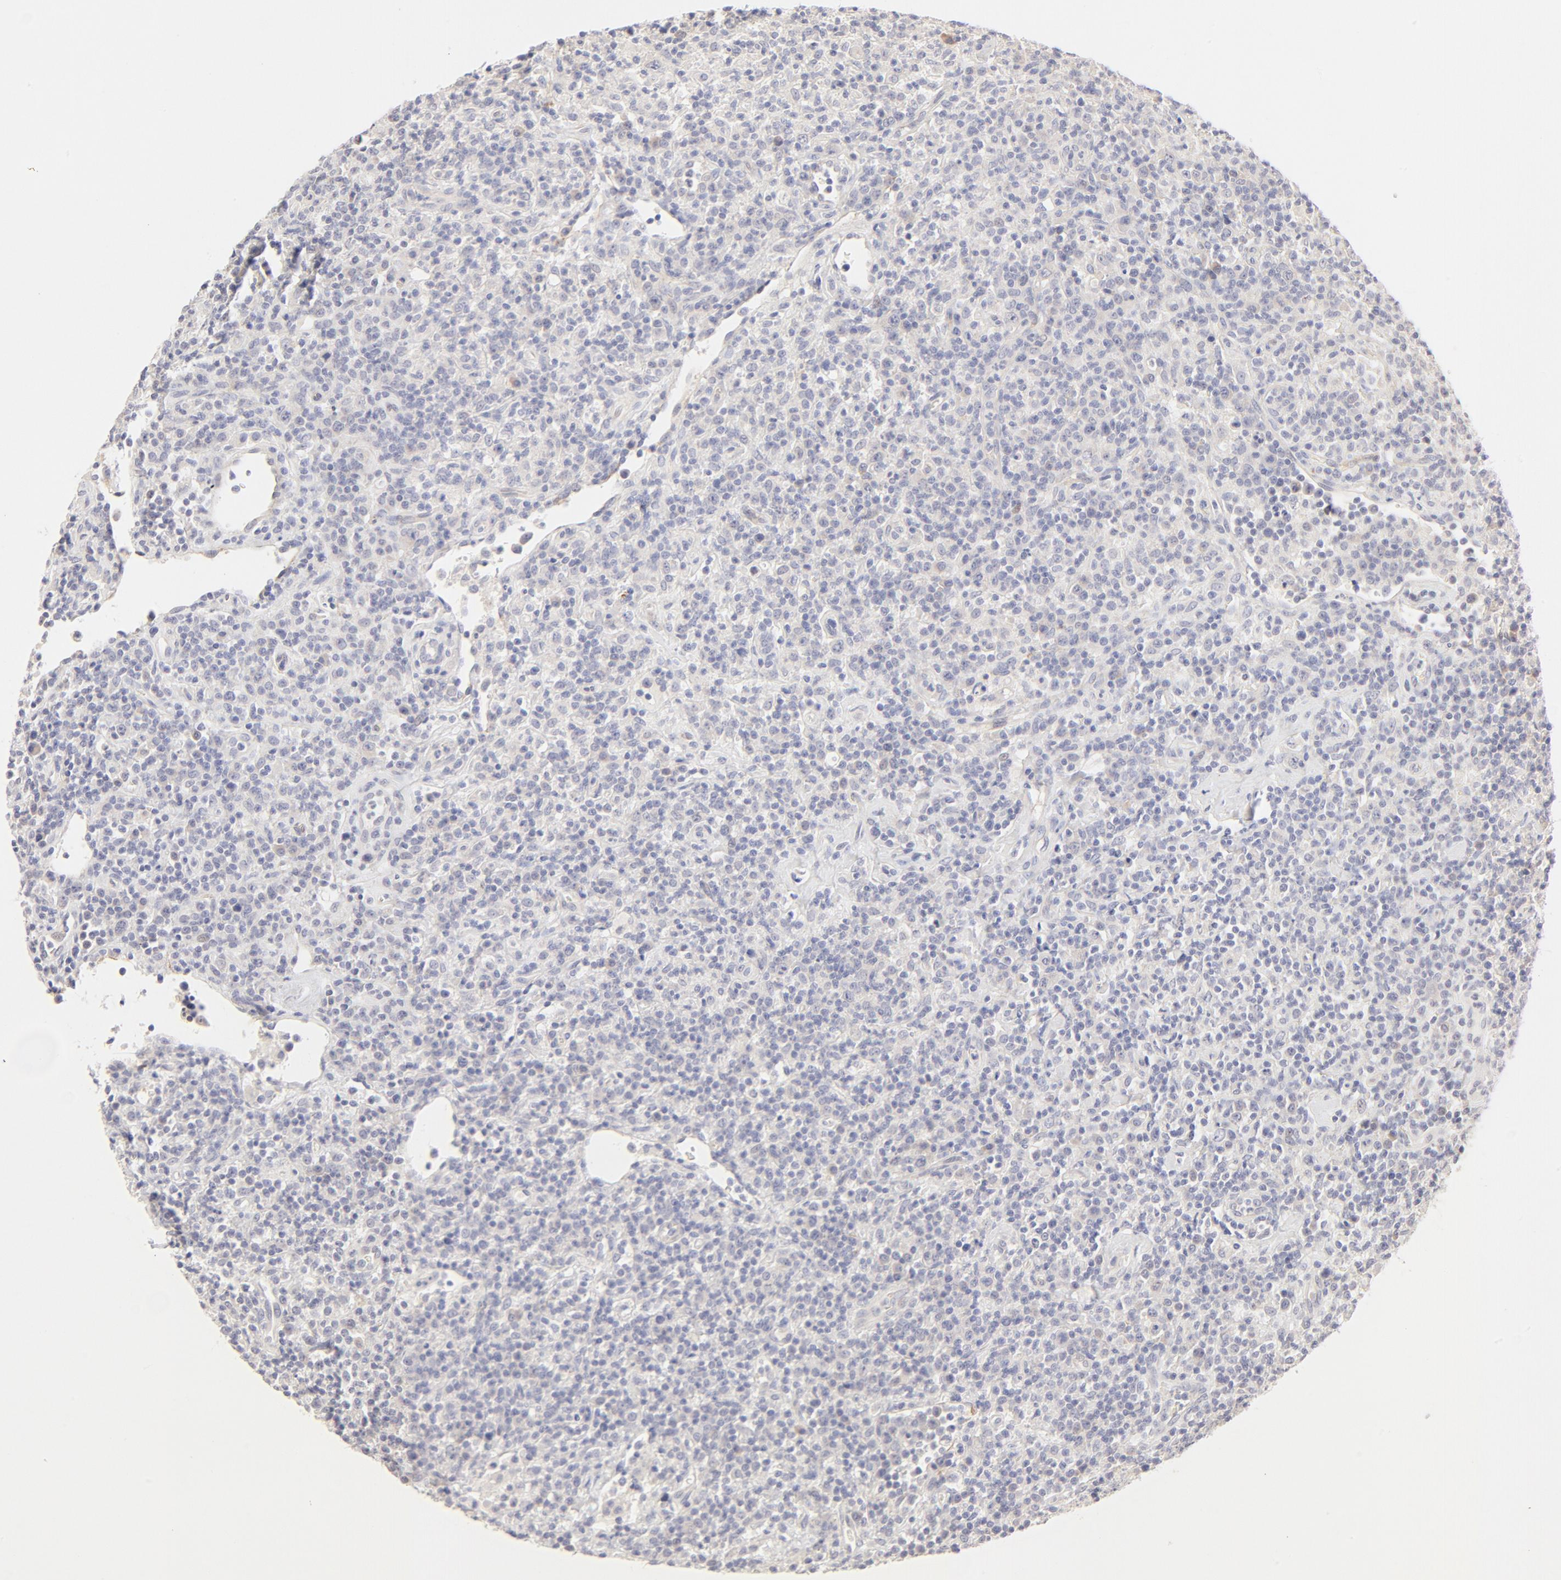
{"staining": {"intensity": "negative", "quantity": "none", "location": "none"}, "tissue": "lymphoma", "cell_type": "Tumor cells", "image_type": "cancer", "snomed": [{"axis": "morphology", "description": "Hodgkin's disease, NOS"}, {"axis": "topography", "description": "Lymph node"}], "caption": "Immunohistochemistry (IHC) of human Hodgkin's disease demonstrates no staining in tumor cells. The staining is performed using DAB (3,3'-diaminobenzidine) brown chromogen with nuclei counter-stained in using hematoxylin.", "gene": "NKX2-2", "patient": {"sex": "male", "age": 65}}